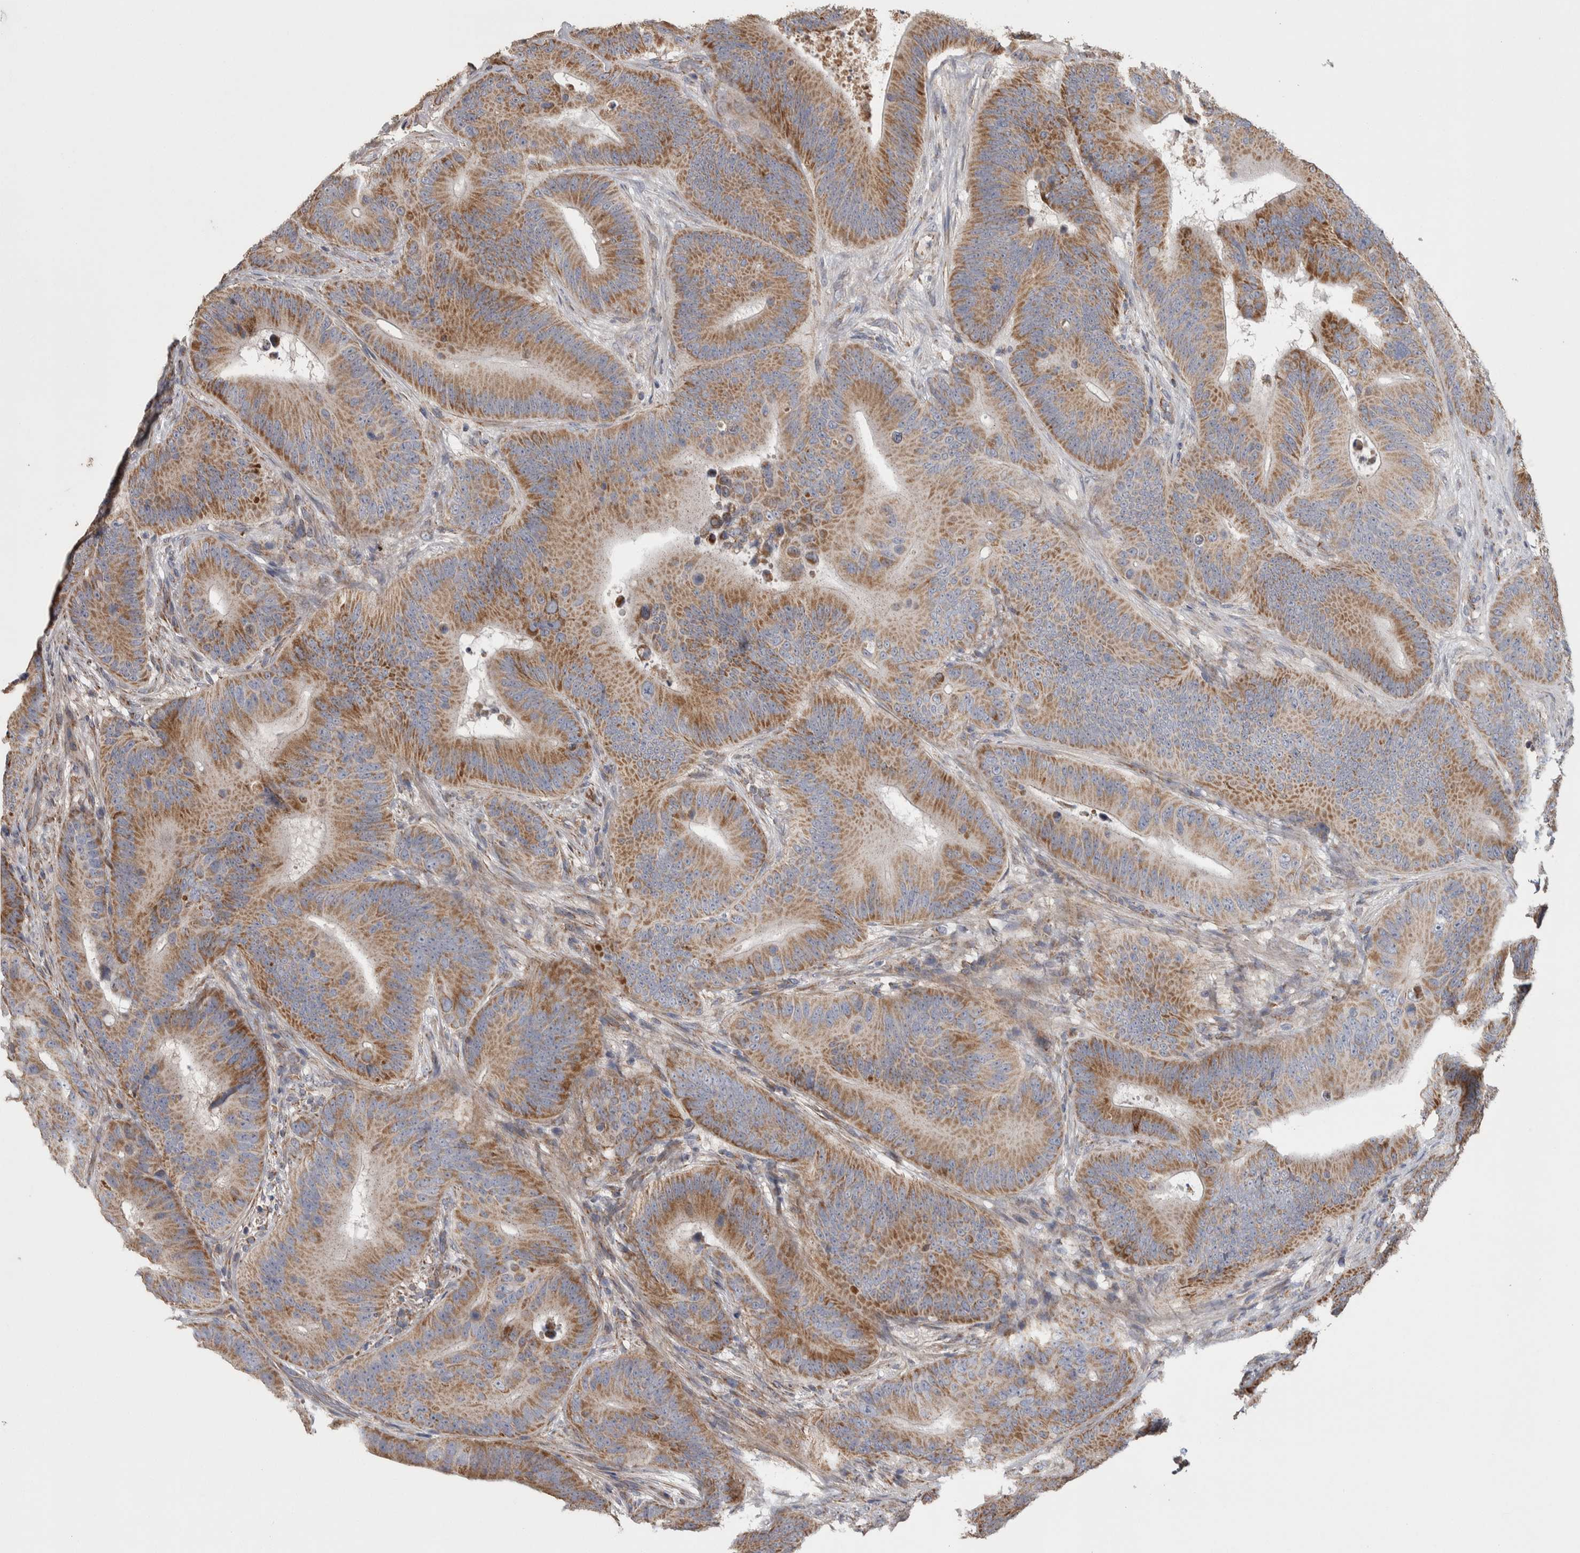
{"staining": {"intensity": "moderate", "quantity": ">75%", "location": "cytoplasmic/membranous"}, "tissue": "colorectal cancer", "cell_type": "Tumor cells", "image_type": "cancer", "snomed": [{"axis": "morphology", "description": "Adenocarcinoma, NOS"}, {"axis": "topography", "description": "Colon"}], "caption": "This photomicrograph demonstrates adenocarcinoma (colorectal) stained with immunohistochemistry to label a protein in brown. The cytoplasmic/membranous of tumor cells show moderate positivity for the protein. Nuclei are counter-stained blue.", "gene": "SCO1", "patient": {"sex": "male", "age": 83}}